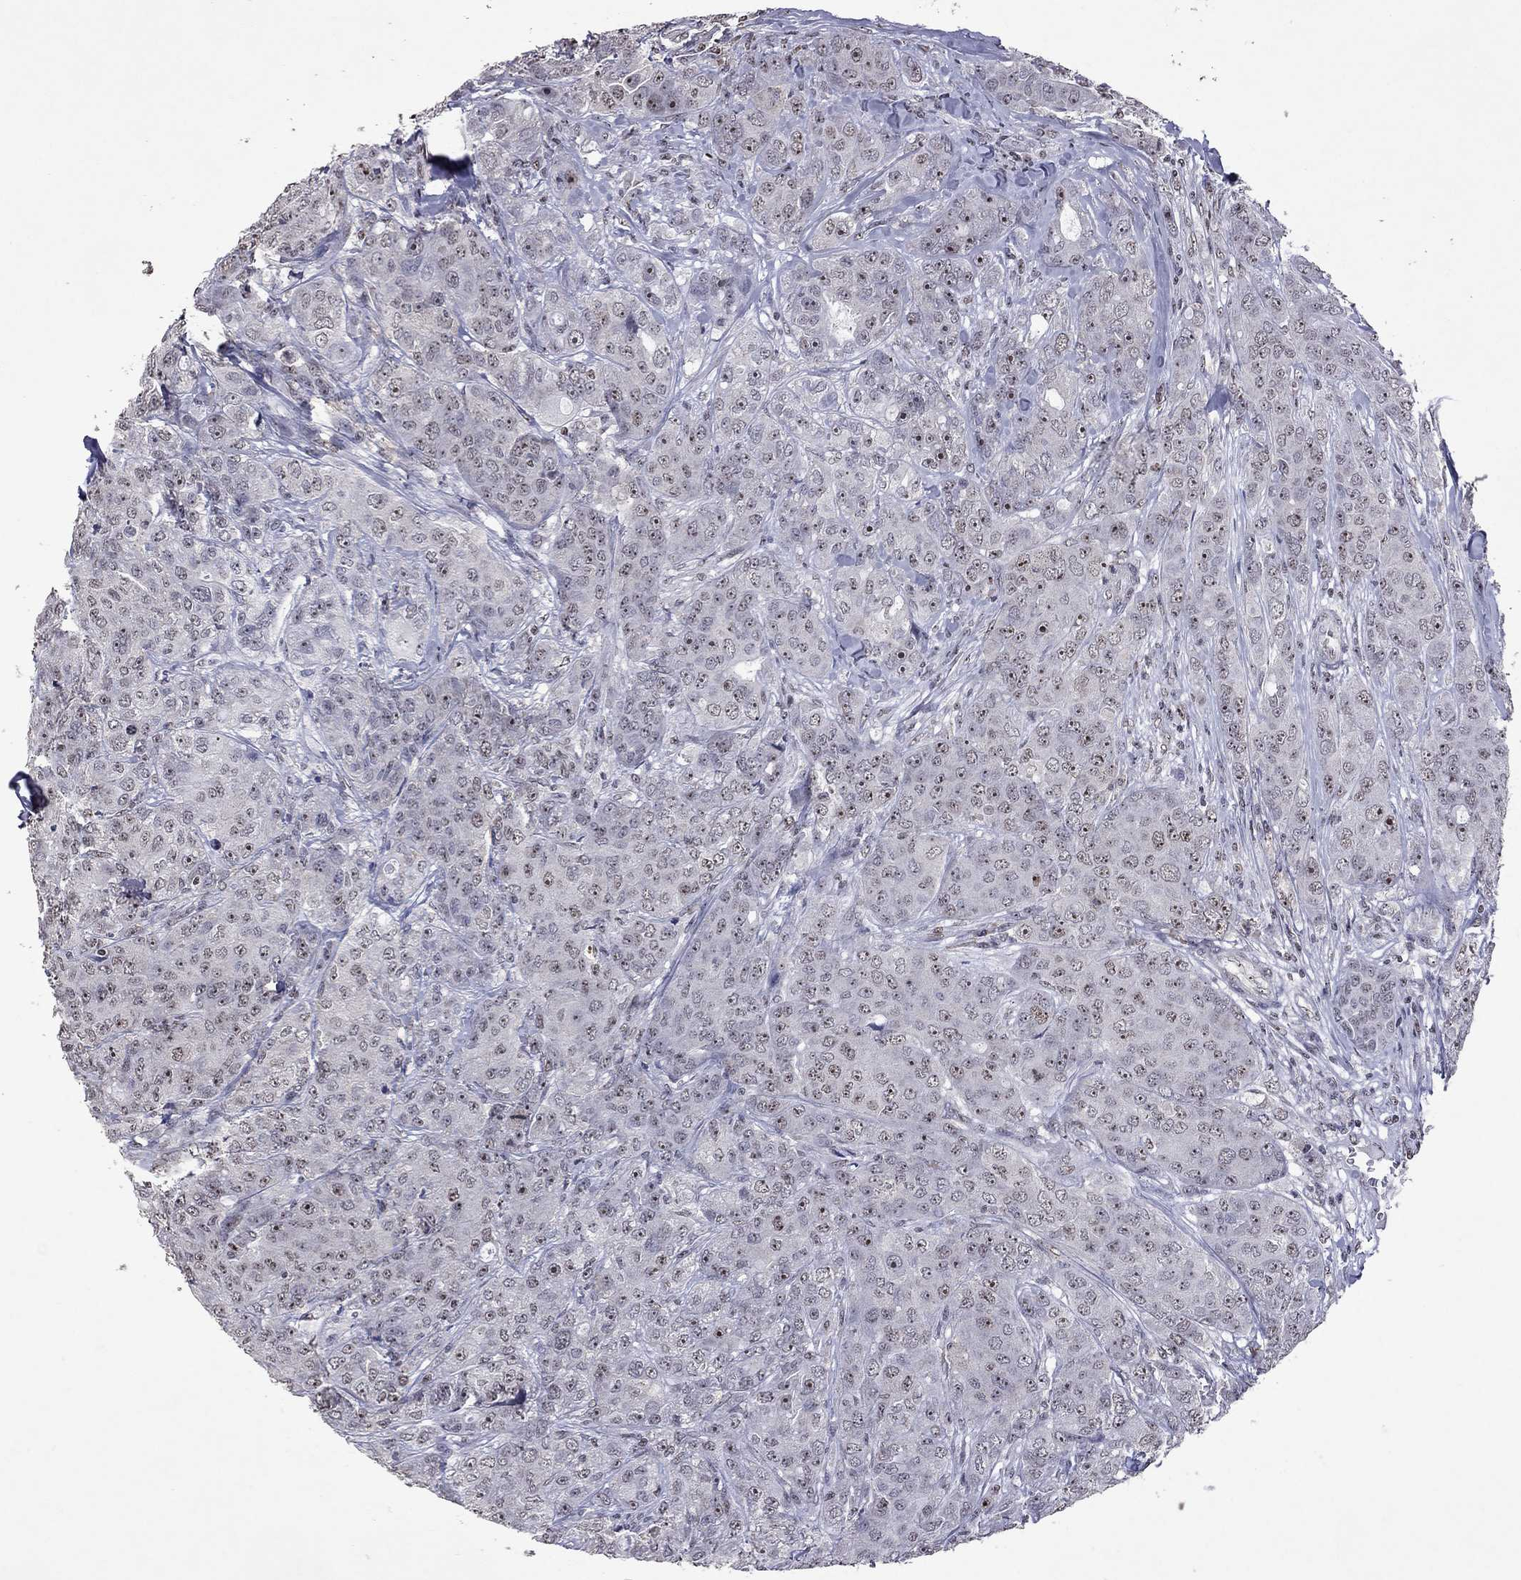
{"staining": {"intensity": "moderate", "quantity": "<25%", "location": "nuclear"}, "tissue": "breast cancer", "cell_type": "Tumor cells", "image_type": "cancer", "snomed": [{"axis": "morphology", "description": "Duct carcinoma"}, {"axis": "topography", "description": "Breast"}], "caption": "The micrograph exhibits a brown stain indicating the presence of a protein in the nuclear of tumor cells in breast cancer. (brown staining indicates protein expression, while blue staining denotes nuclei).", "gene": "SPOUT1", "patient": {"sex": "female", "age": 43}}